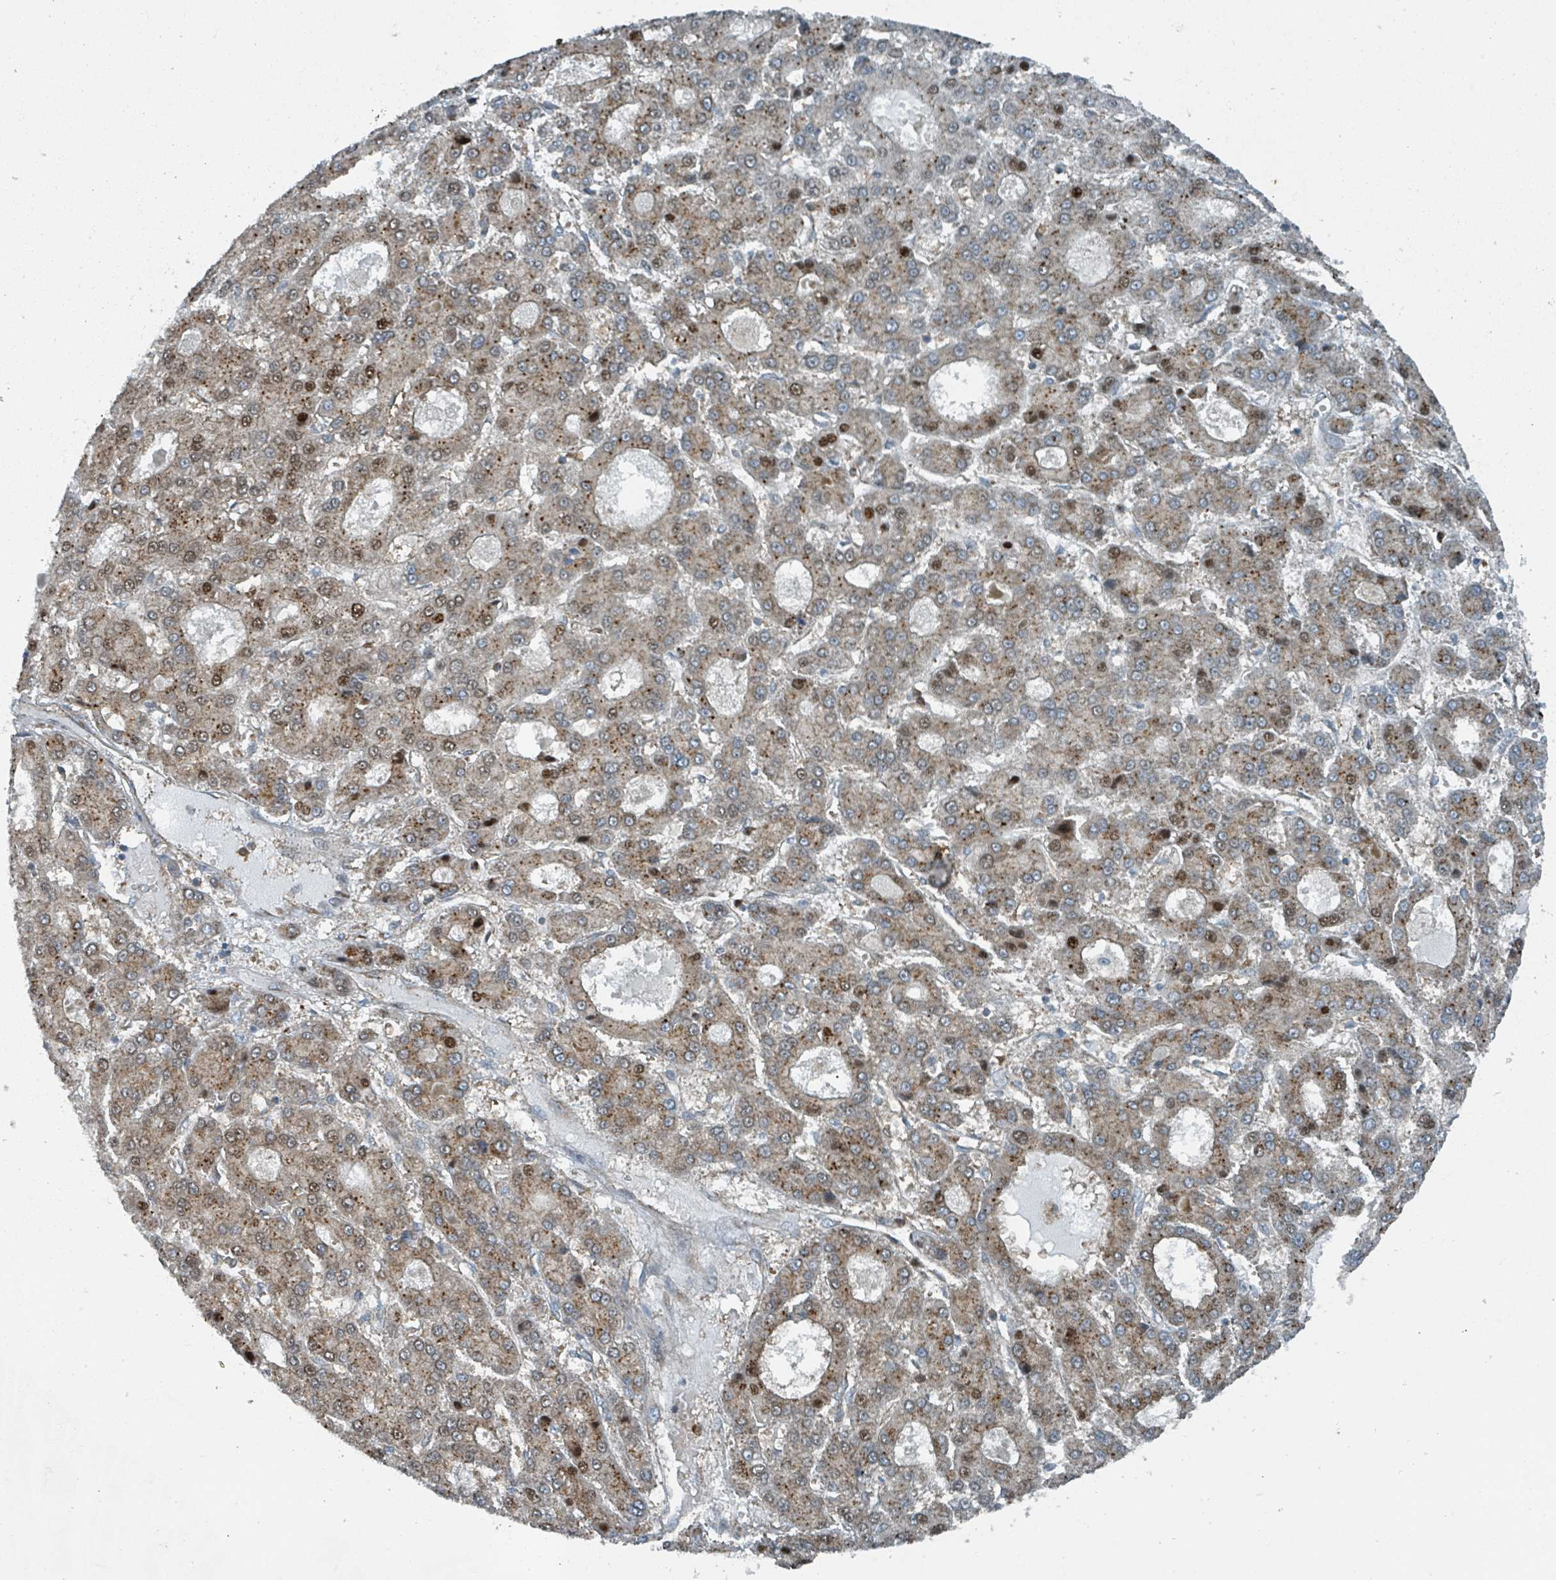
{"staining": {"intensity": "strong", "quantity": "25%-75%", "location": "cytoplasmic/membranous,nuclear"}, "tissue": "liver cancer", "cell_type": "Tumor cells", "image_type": "cancer", "snomed": [{"axis": "morphology", "description": "Carcinoma, Hepatocellular, NOS"}, {"axis": "topography", "description": "Liver"}], "caption": "An image of liver cancer stained for a protein reveals strong cytoplasmic/membranous and nuclear brown staining in tumor cells.", "gene": "RHPN2", "patient": {"sex": "male", "age": 70}}